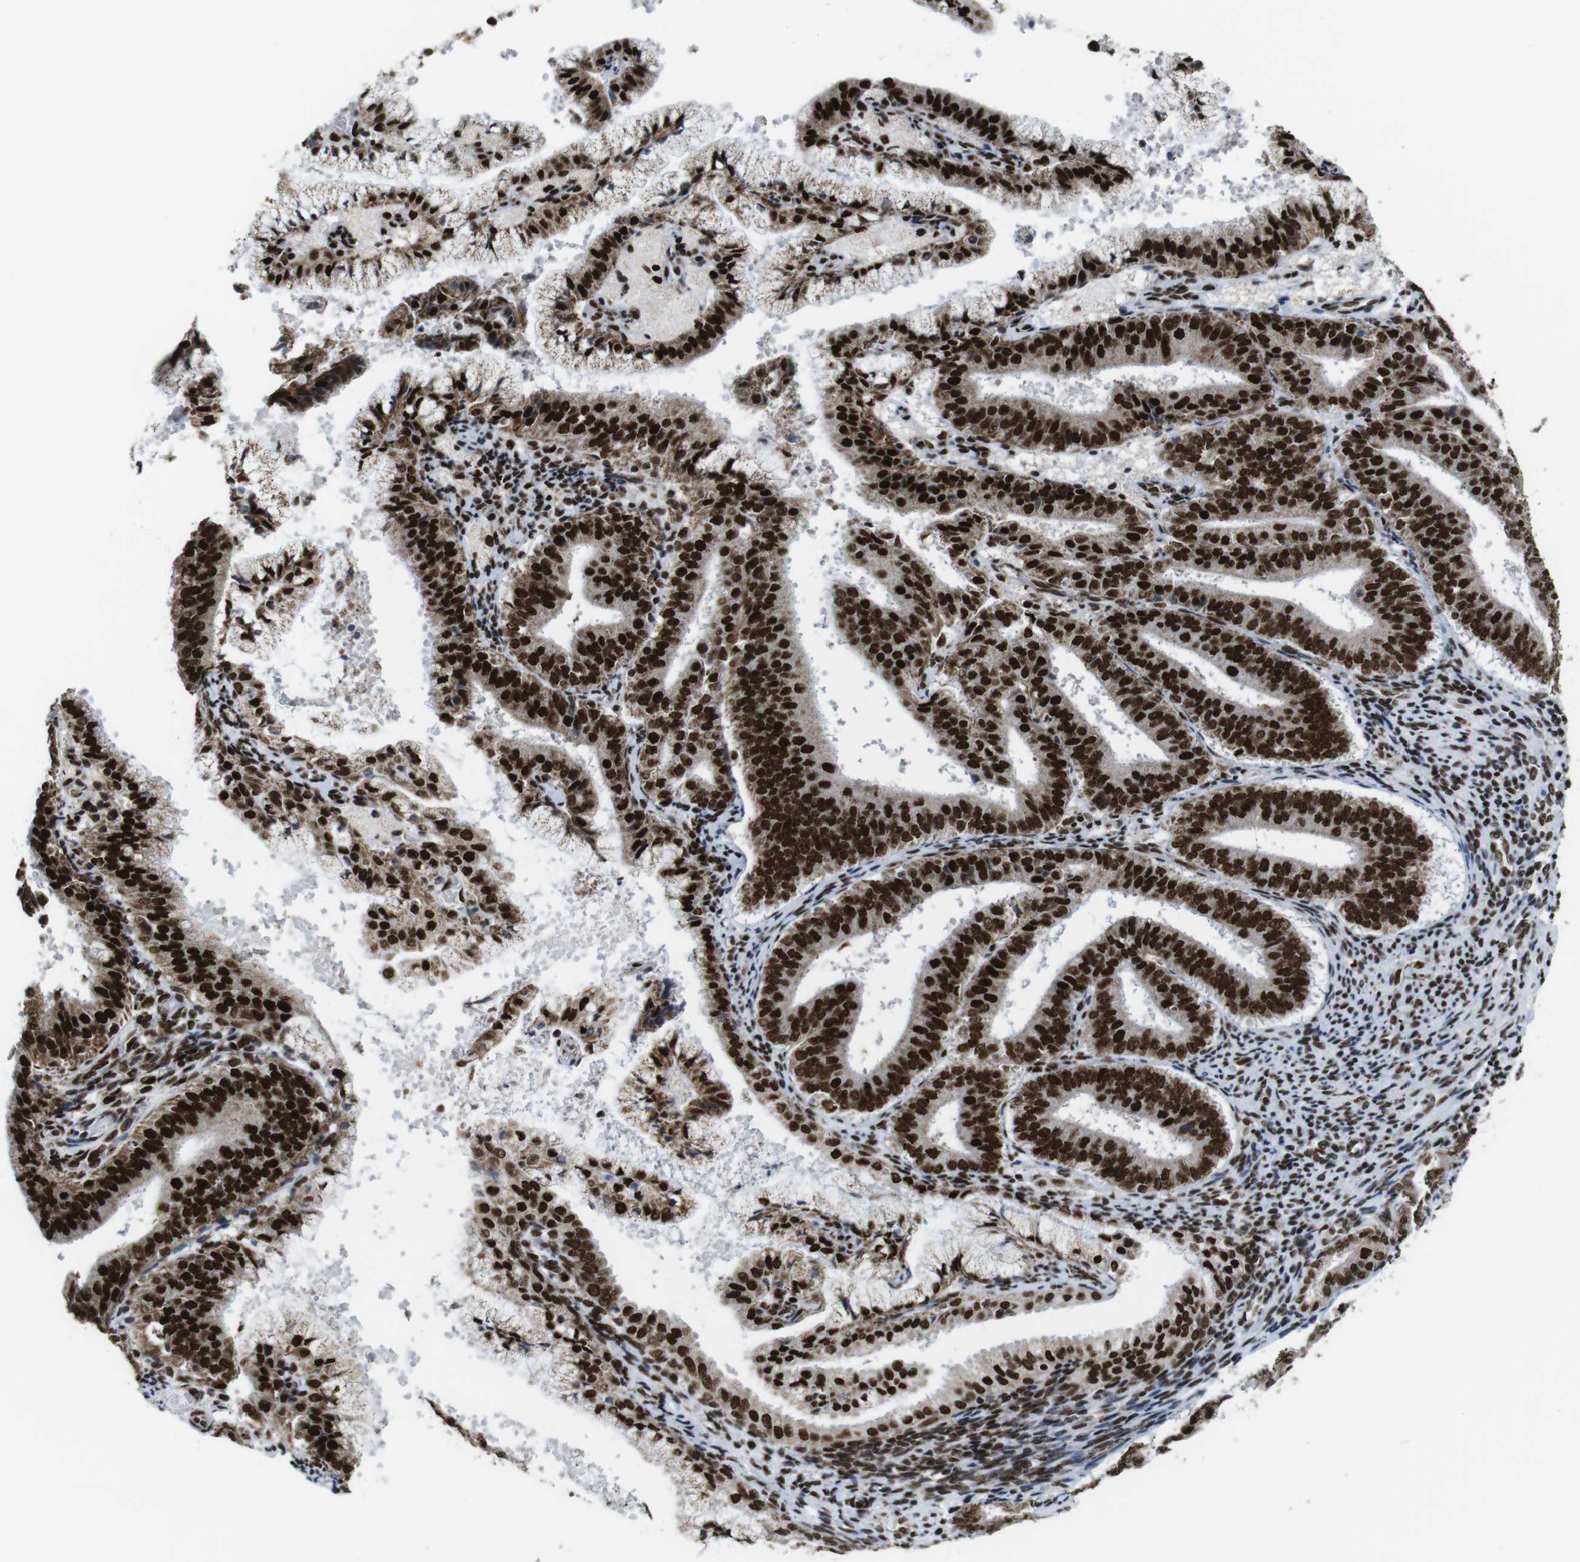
{"staining": {"intensity": "strong", "quantity": ">75%", "location": "nuclear"}, "tissue": "endometrial cancer", "cell_type": "Tumor cells", "image_type": "cancer", "snomed": [{"axis": "morphology", "description": "Adenocarcinoma, NOS"}, {"axis": "topography", "description": "Endometrium"}], "caption": "Human endometrial adenocarcinoma stained for a protein (brown) exhibits strong nuclear positive expression in about >75% of tumor cells.", "gene": "ROMO1", "patient": {"sex": "female", "age": 63}}